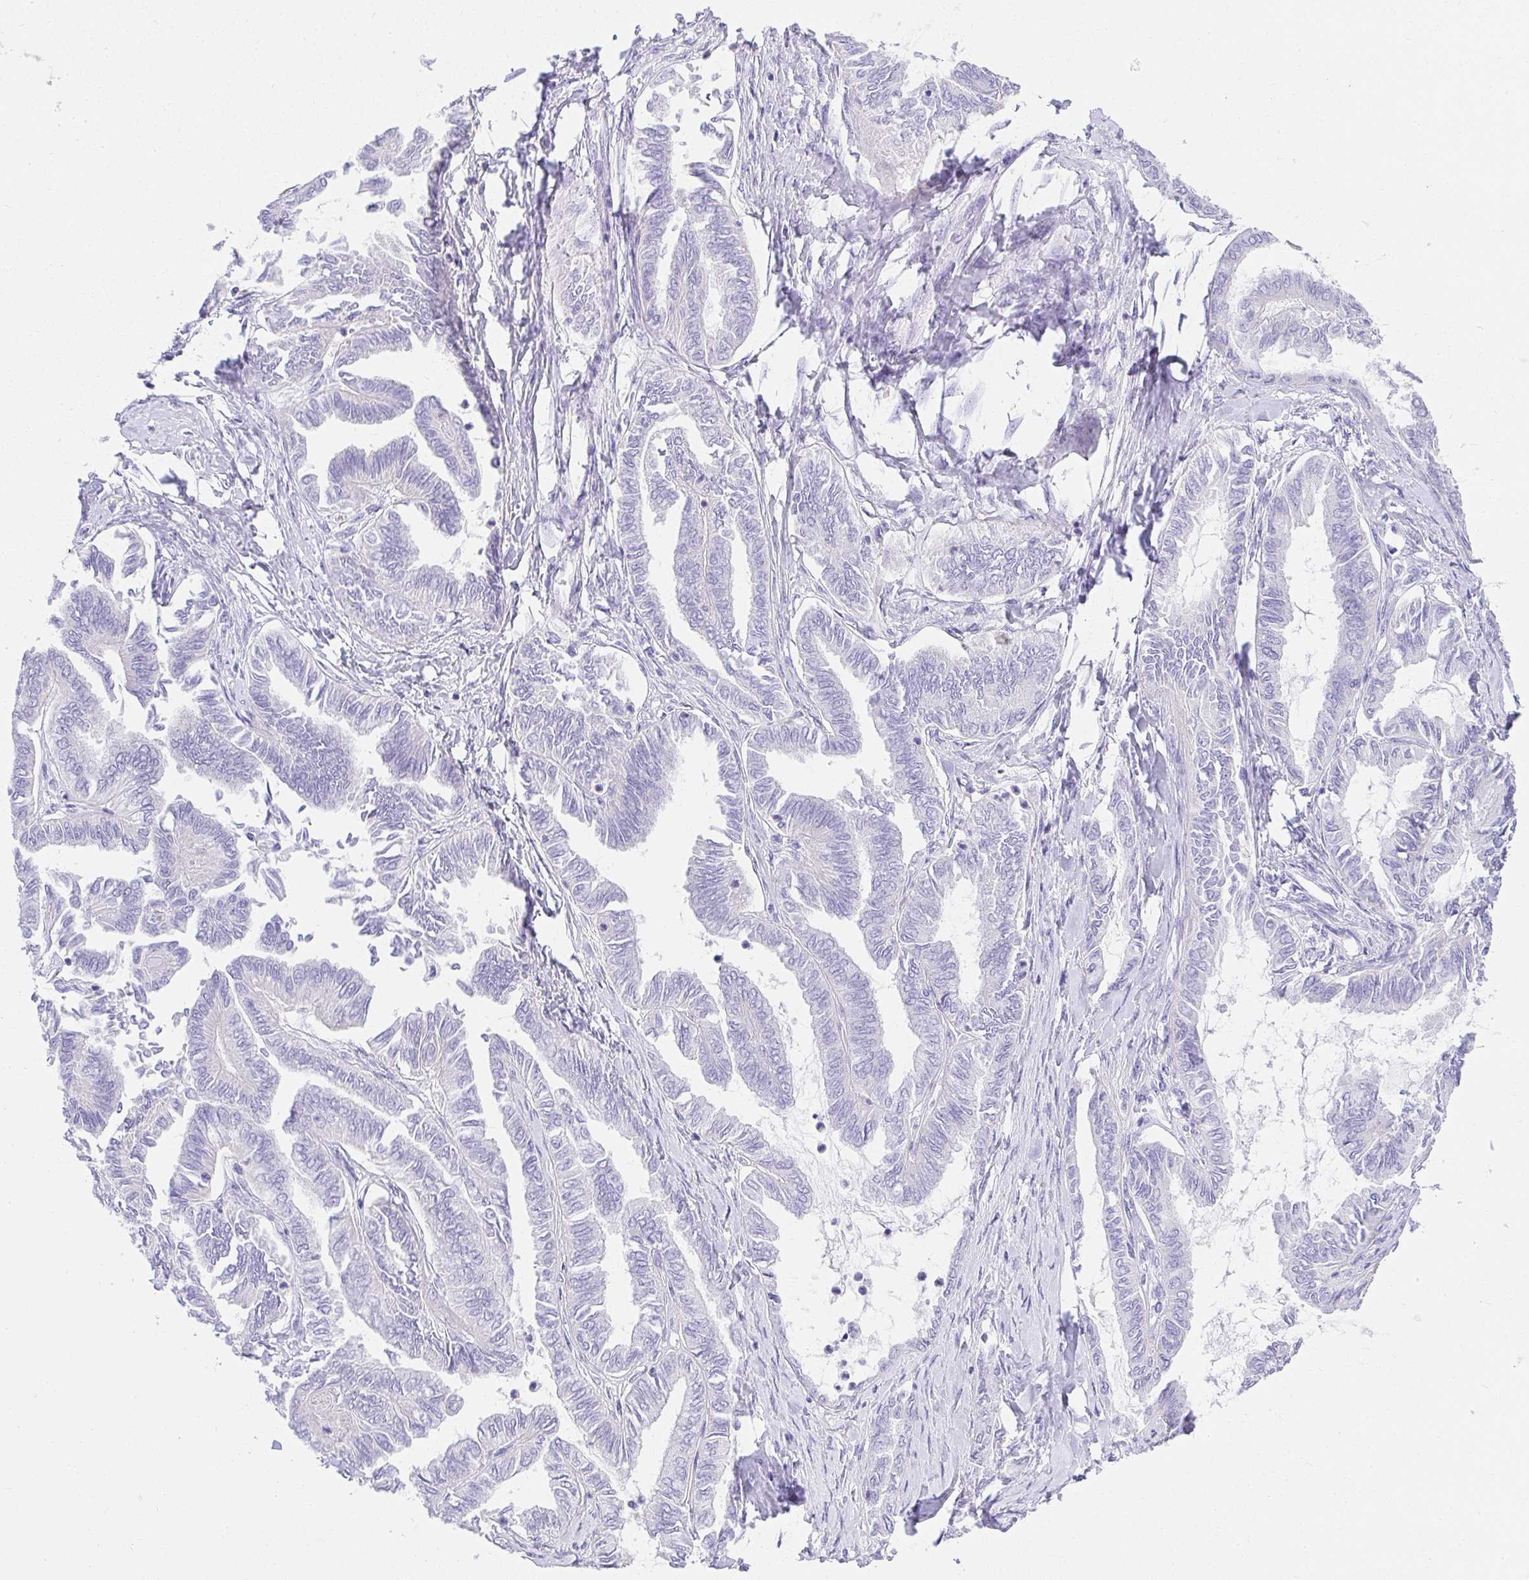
{"staining": {"intensity": "negative", "quantity": "none", "location": "none"}, "tissue": "ovarian cancer", "cell_type": "Tumor cells", "image_type": "cancer", "snomed": [{"axis": "morphology", "description": "Carcinoma, endometroid"}, {"axis": "topography", "description": "Ovary"}], "caption": "This is an immunohistochemistry (IHC) photomicrograph of ovarian cancer (endometroid carcinoma). There is no positivity in tumor cells.", "gene": "VGLL1", "patient": {"sex": "female", "age": 70}}